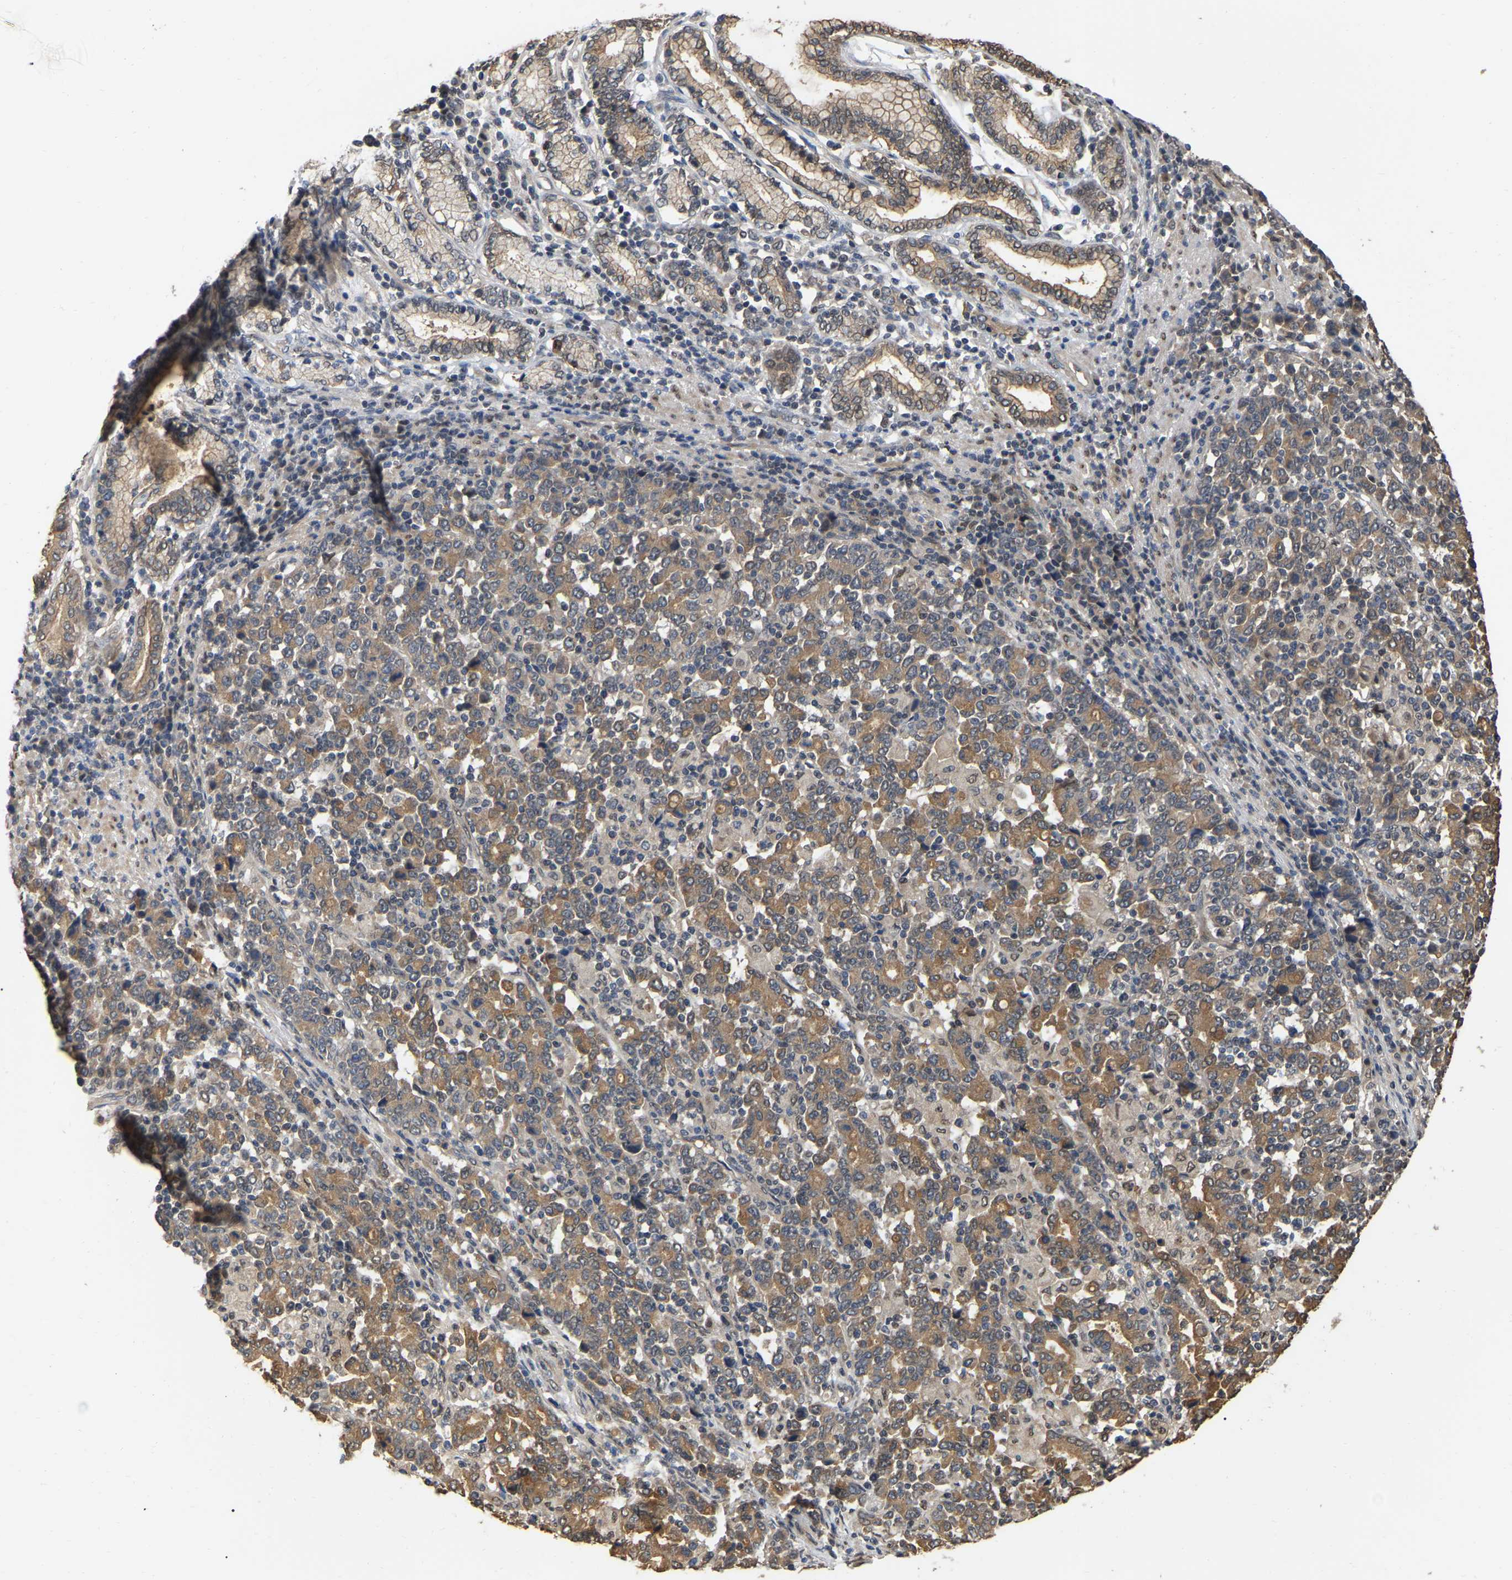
{"staining": {"intensity": "moderate", "quantity": ">75%", "location": "cytoplasmic/membranous"}, "tissue": "stomach cancer", "cell_type": "Tumor cells", "image_type": "cancer", "snomed": [{"axis": "morphology", "description": "Adenocarcinoma, NOS"}, {"axis": "topography", "description": "Stomach, upper"}], "caption": "Moderate cytoplasmic/membranous staining is seen in about >75% of tumor cells in adenocarcinoma (stomach).", "gene": "FAM219A", "patient": {"sex": "male", "age": 69}}